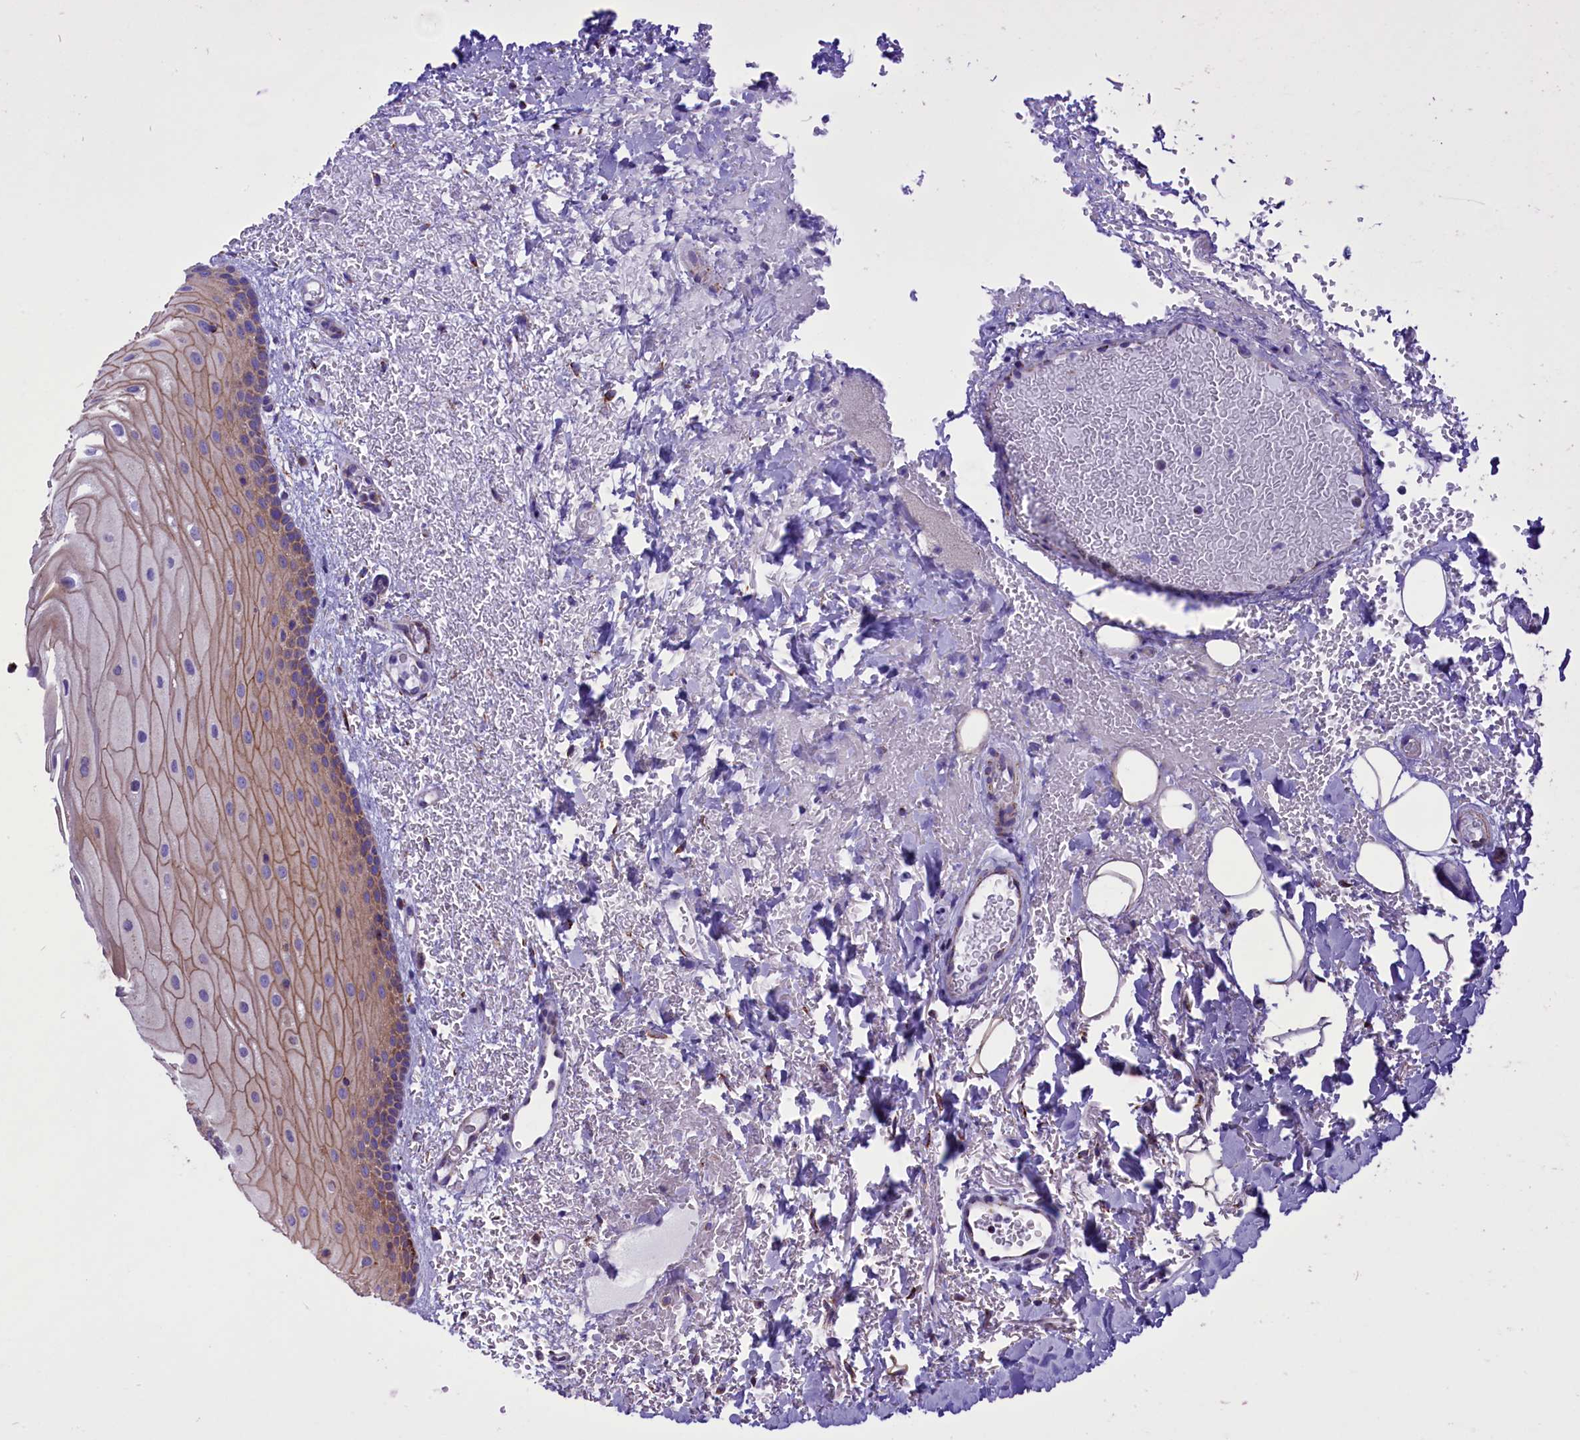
{"staining": {"intensity": "moderate", "quantity": ">75%", "location": "cytoplasmic/membranous"}, "tissue": "oral mucosa", "cell_type": "Squamous epithelial cells", "image_type": "normal", "snomed": [{"axis": "morphology", "description": "Normal tissue, NOS"}, {"axis": "topography", "description": "Oral tissue"}], "caption": "Squamous epithelial cells show medium levels of moderate cytoplasmic/membranous expression in approximately >75% of cells in unremarkable oral mucosa. The staining is performed using DAB brown chromogen to label protein expression. The nuclei are counter-stained blue using hematoxylin.", "gene": "ICA1L", "patient": {"sex": "female", "age": 70}}